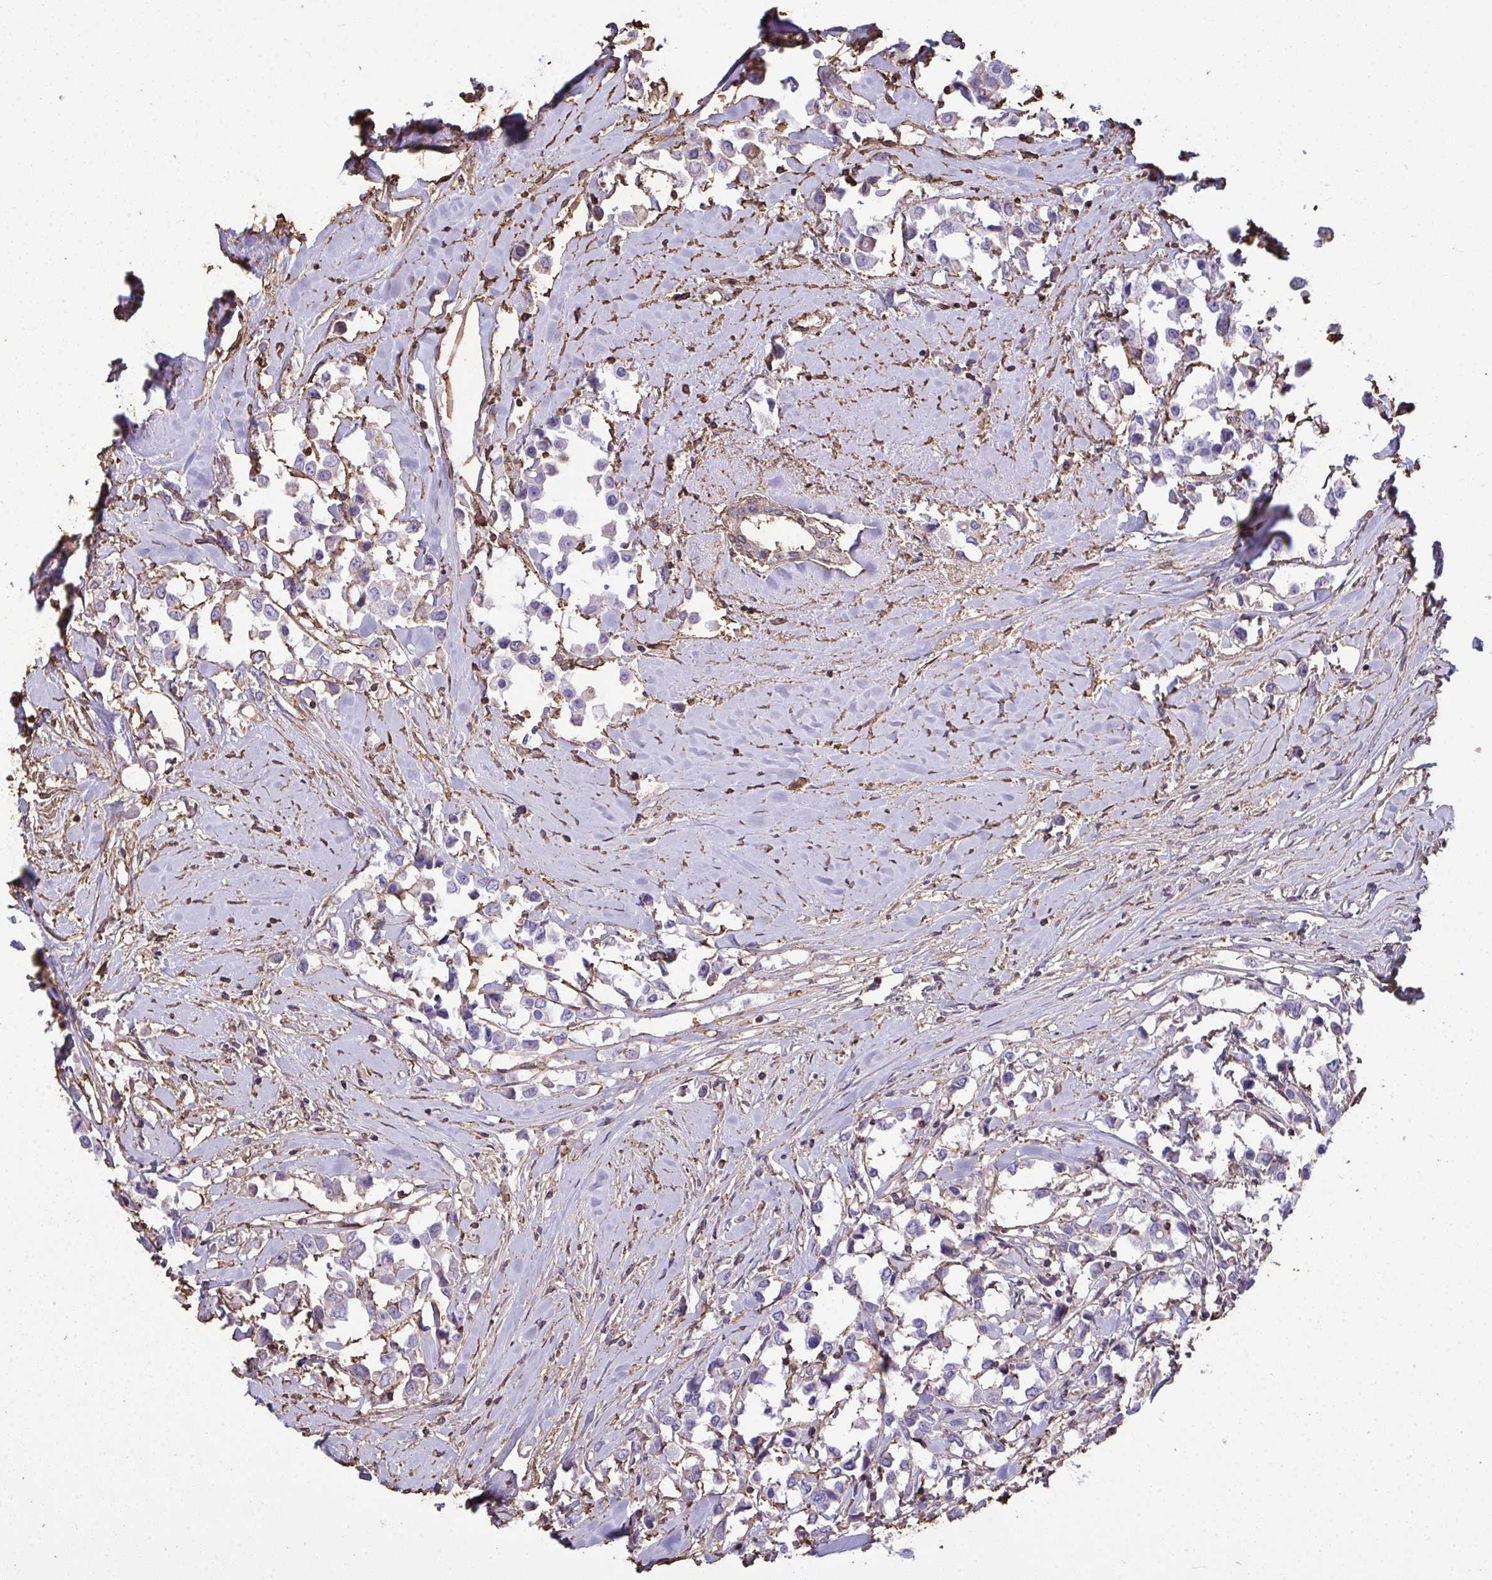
{"staining": {"intensity": "negative", "quantity": "none", "location": "none"}, "tissue": "breast cancer", "cell_type": "Tumor cells", "image_type": "cancer", "snomed": [{"axis": "morphology", "description": "Duct carcinoma"}, {"axis": "topography", "description": "Breast"}], "caption": "This is an immunohistochemistry (IHC) image of breast infiltrating ductal carcinoma. There is no positivity in tumor cells.", "gene": "ANXA5", "patient": {"sex": "female", "age": 61}}